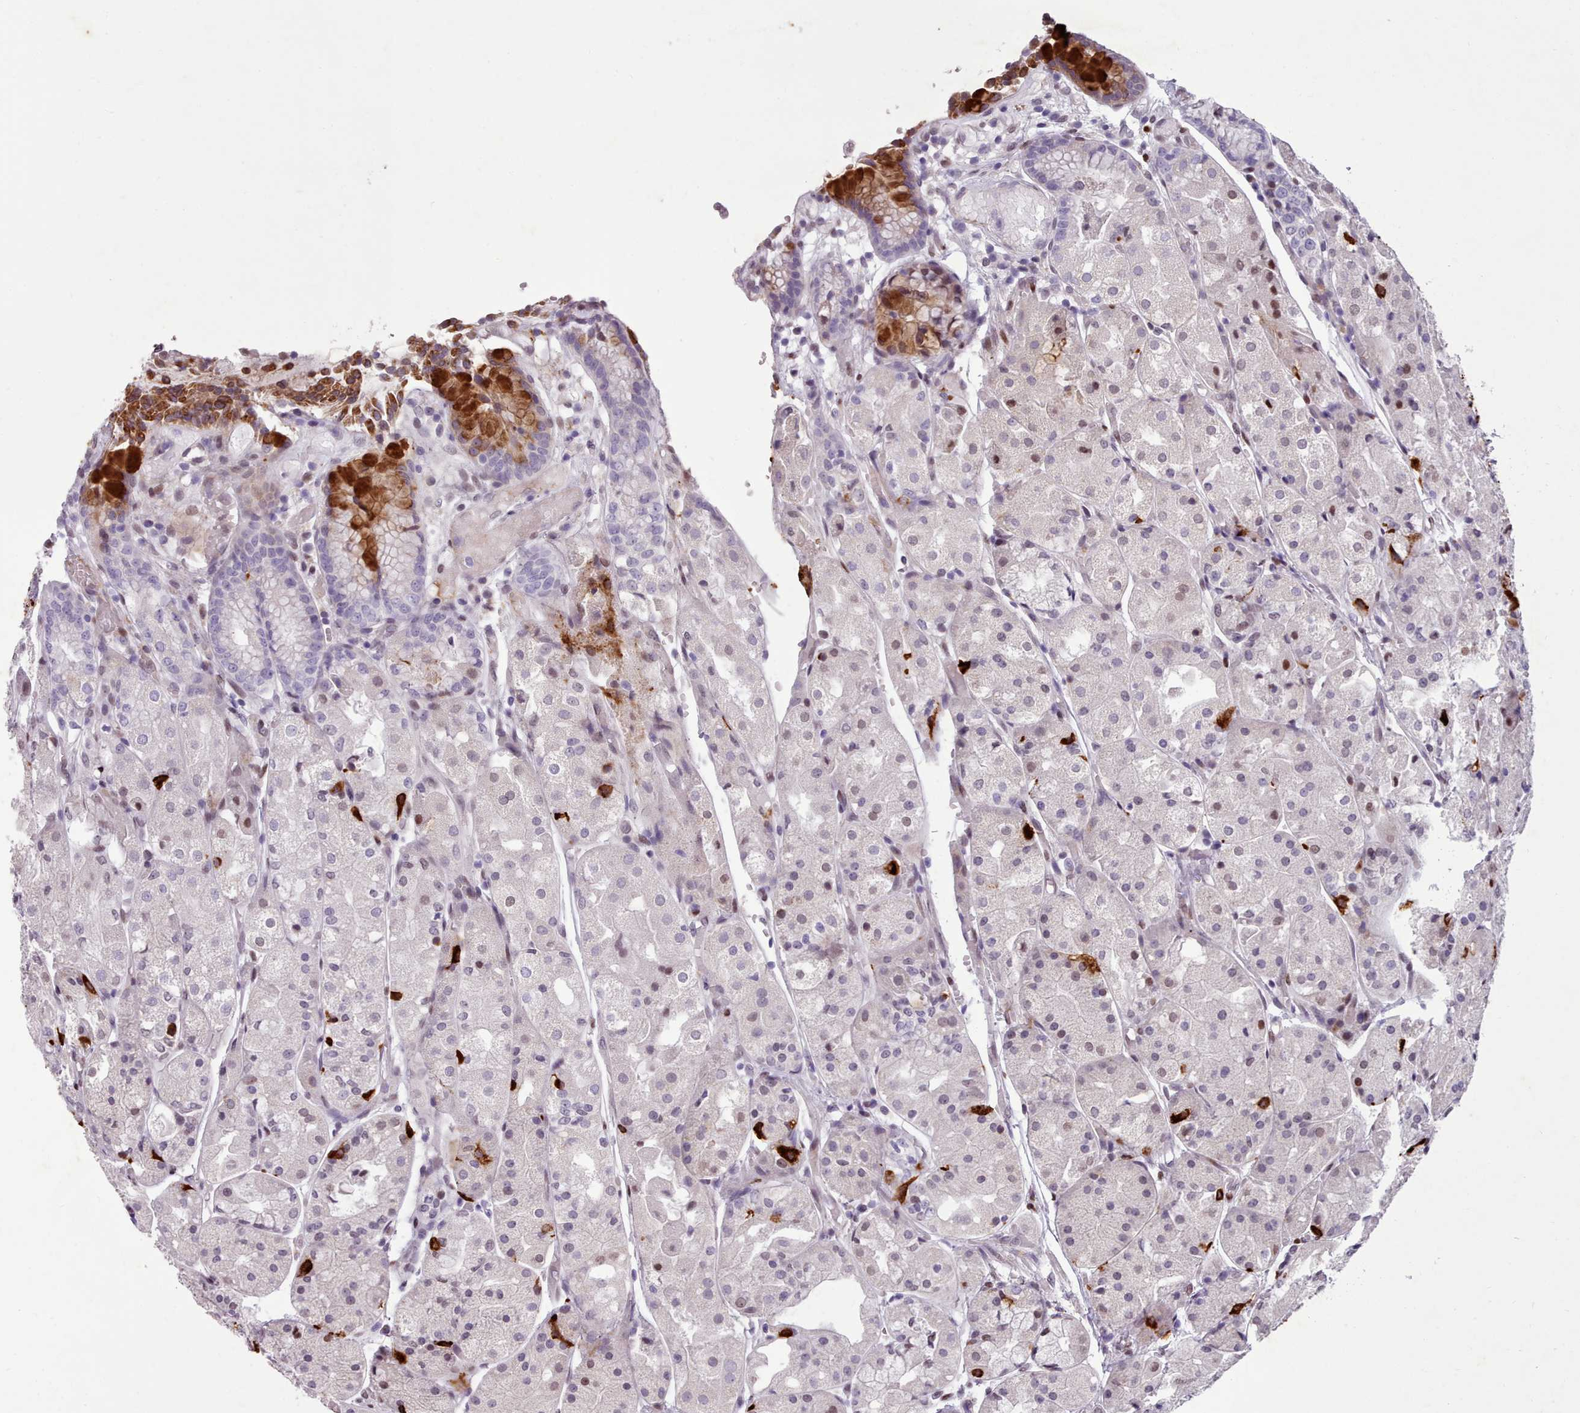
{"staining": {"intensity": "strong", "quantity": "25%-75%", "location": "cytoplasmic/membranous,nuclear"}, "tissue": "stomach", "cell_type": "Glandular cells", "image_type": "normal", "snomed": [{"axis": "morphology", "description": "Normal tissue, NOS"}, {"axis": "topography", "description": "Stomach, upper"}], "caption": "Human stomach stained with a brown dye reveals strong cytoplasmic/membranous,nuclear positive expression in approximately 25%-75% of glandular cells.", "gene": "KCNT2", "patient": {"sex": "male", "age": 72}}